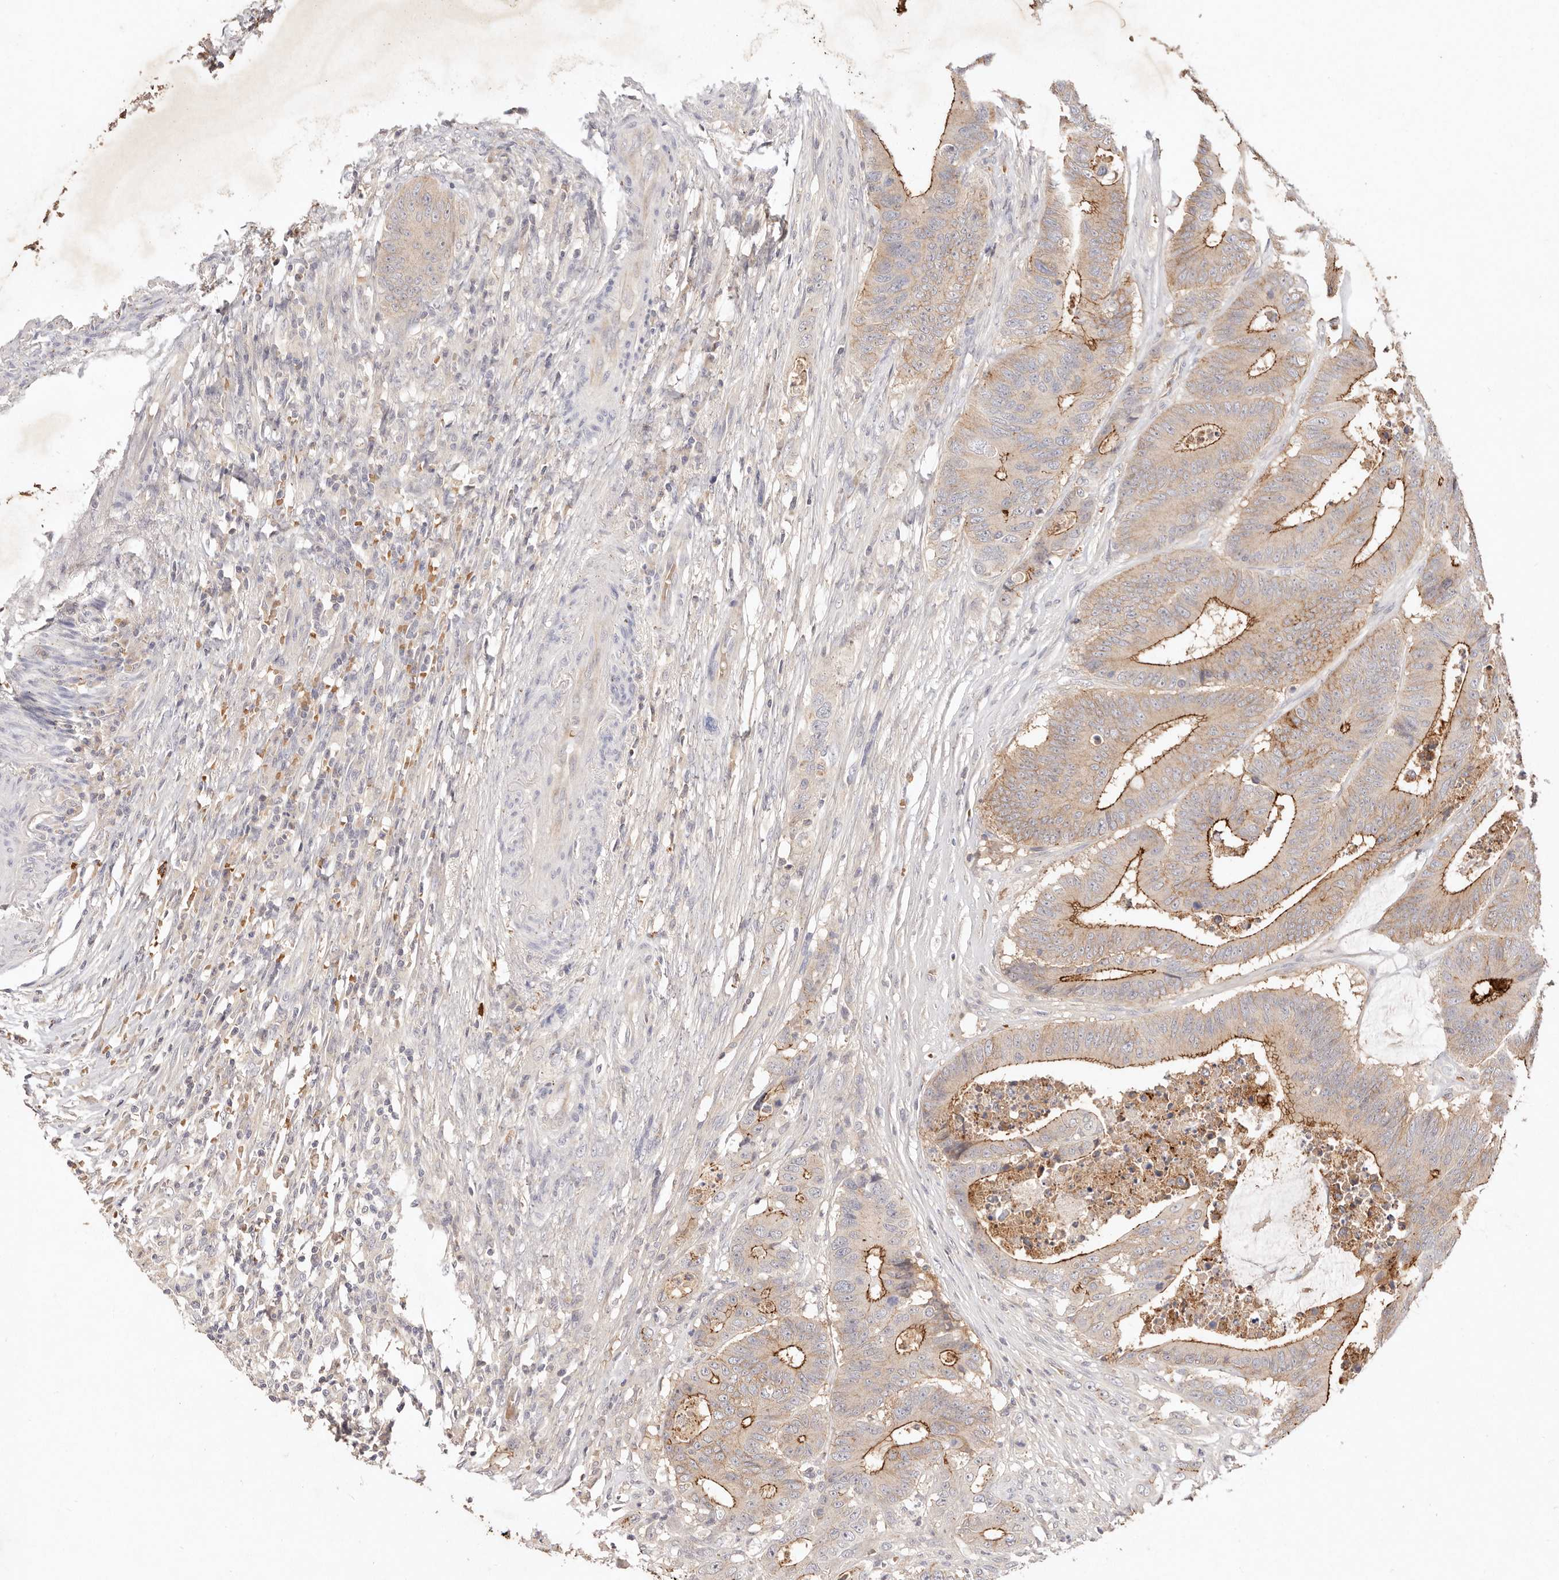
{"staining": {"intensity": "strong", "quantity": "25%-75%", "location": "cytoplasmic/membranous"}, "tissue": "colorectal cancer", "cell_type": "Tumor cells", "image_type": "cancer", "snomed": [{"axis": "morphology", "description": "Adenocarcinoma, NOS"}, {"axis": "topography", "description": "Colon"}], "caption": "Immunohistochemical staining of colorectal cancer (adenocarcinoma) displays high levels of strong cytoplasmic/membranous expression in approximately 25%-75% of tumor cells.", "gene": "CXADR", "patient": {"sex": "male", "age": 83}}